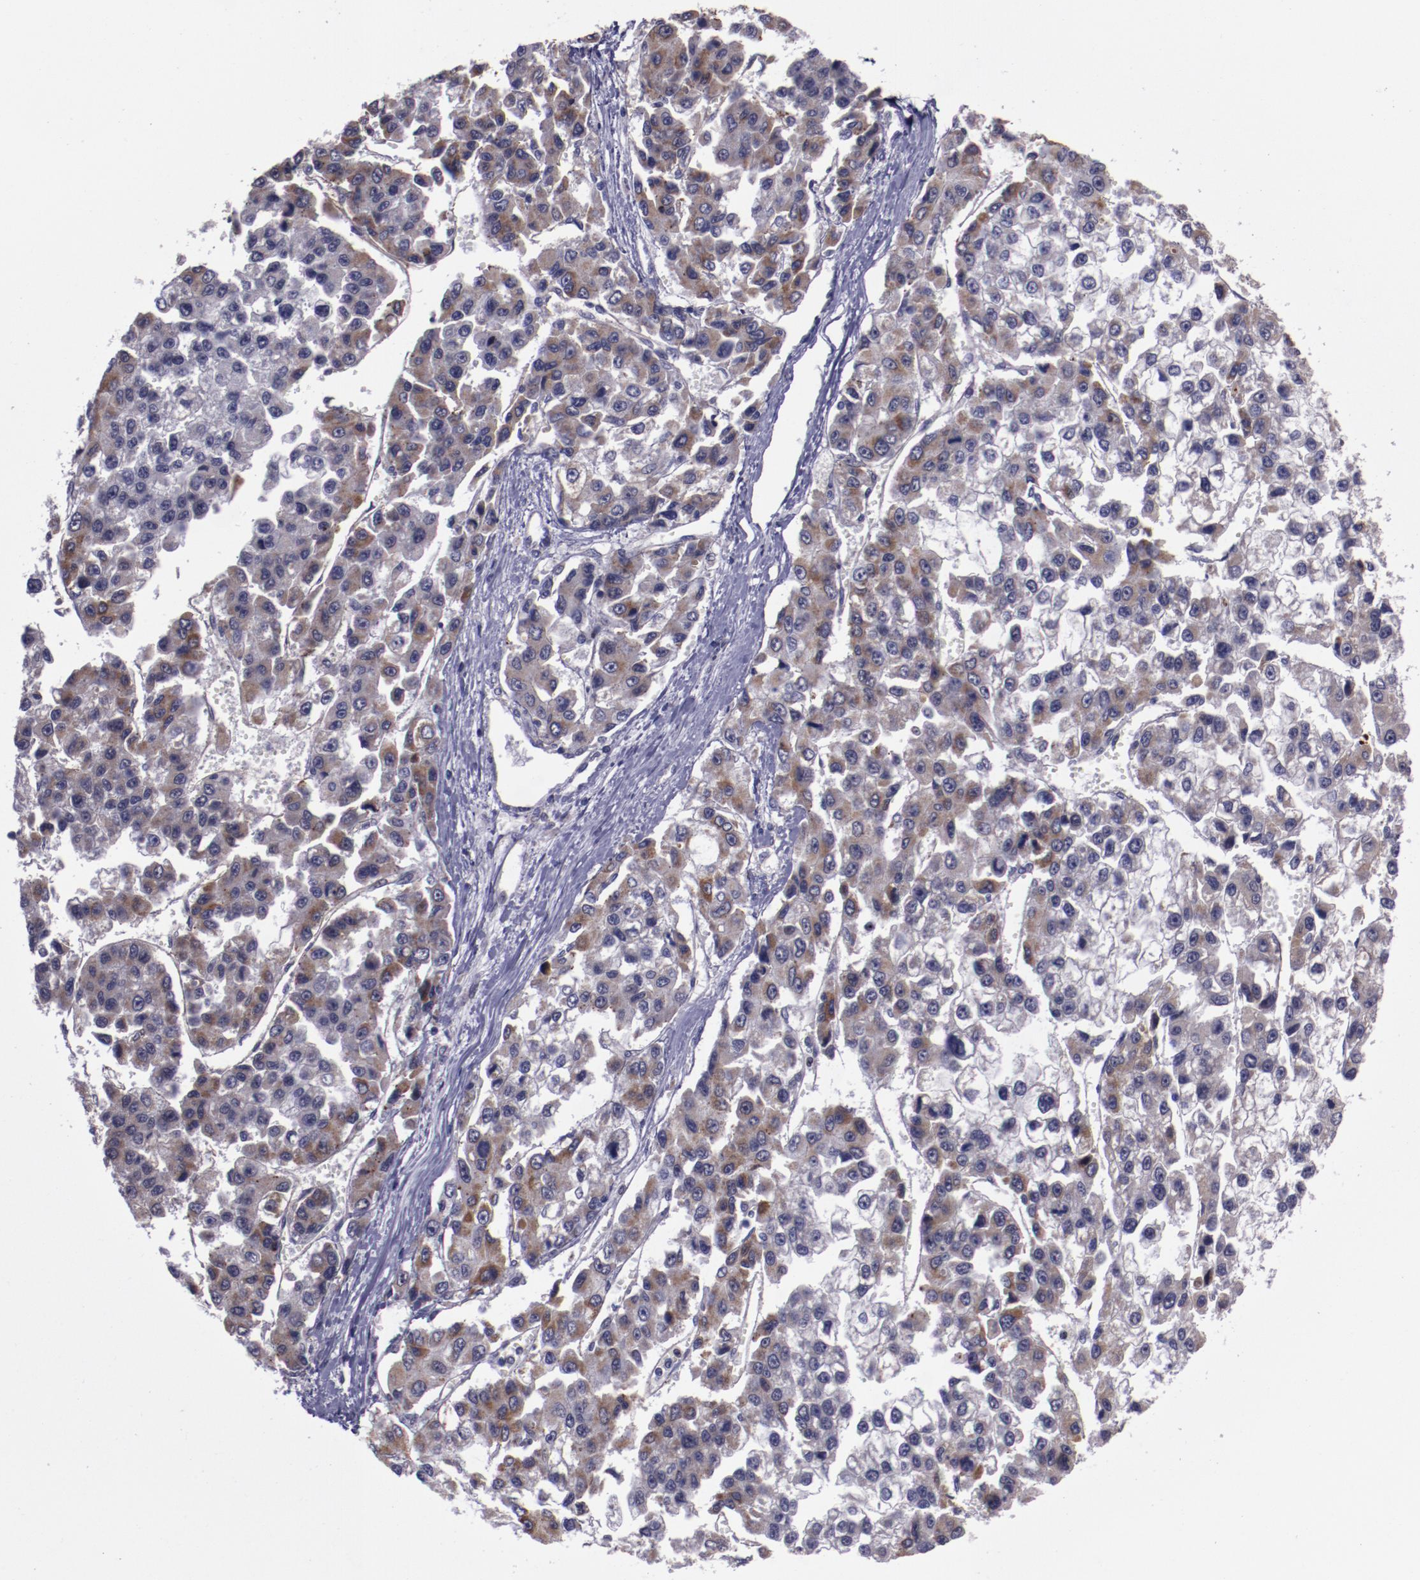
{"staining": {"intensity": "weak", "quantity": ">75%", "location": "cytoplasmic/membranous"}, "tissue": "liver cancer", "cell_type": "Tumor cells", "image_type": "cancer", "snomed": [{"axis": "morphology", "description": "Carcinoma, Hepatocellular, NOS"}, {"axis": "topography", "description": "Liver"}], "caption": "Immunohistochemistry image of neoplastic tissue: human hepatocellular carcinoma (liver) stained using immunohistochemistry (IHC) demonstrates low levels of weak protein expression localized specifically in the cytoplasmic/membranous of tumor cells, appearing as a cytoplasmic/membranous brown color.", "gene": "LONP1", "patient": {"sex": "female", "age": 66}}